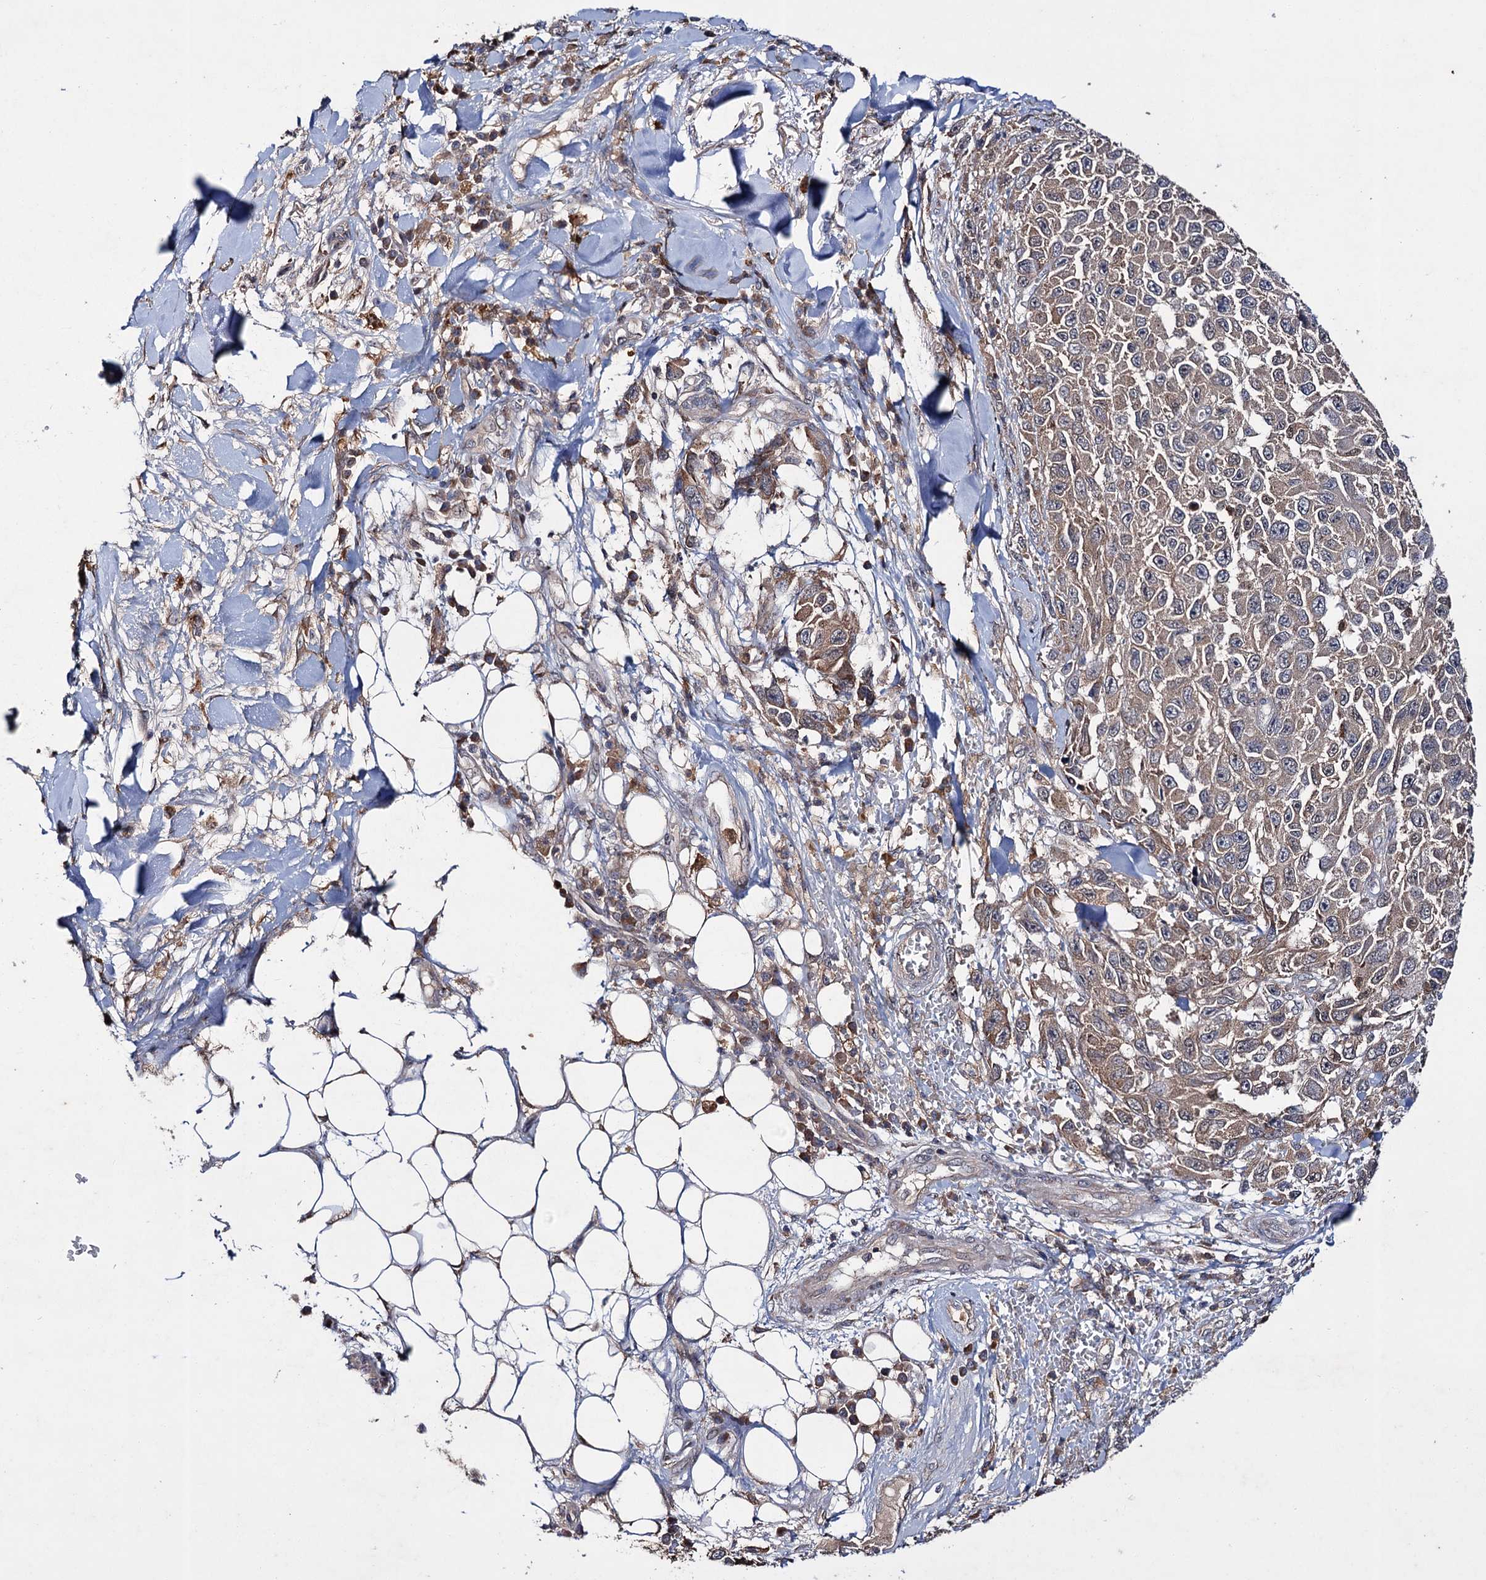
{"staining": {"intensity": "weak", "quantity": ">75%", "location": "cytoplasmic/membranous"}, "tissue": "melanoma", "cell_type": "Tumor cells", "image_type": "cancer", "snomed": [{"axis": "morphology", "description": "Normal tissue, NOS"}, {"axis": "morphology", "description": "Malignant melanoma, NOS"}, {"axis": "topography", "description": "Skin"}], "caption": "This is an image of immunohistochemistry staining of malignant melanoma, which shows weak expression in the cytoplasmic/membranous of tumor cells.", "gene": "PTPN3", "patient": {"sex": "female", "age": 96}}